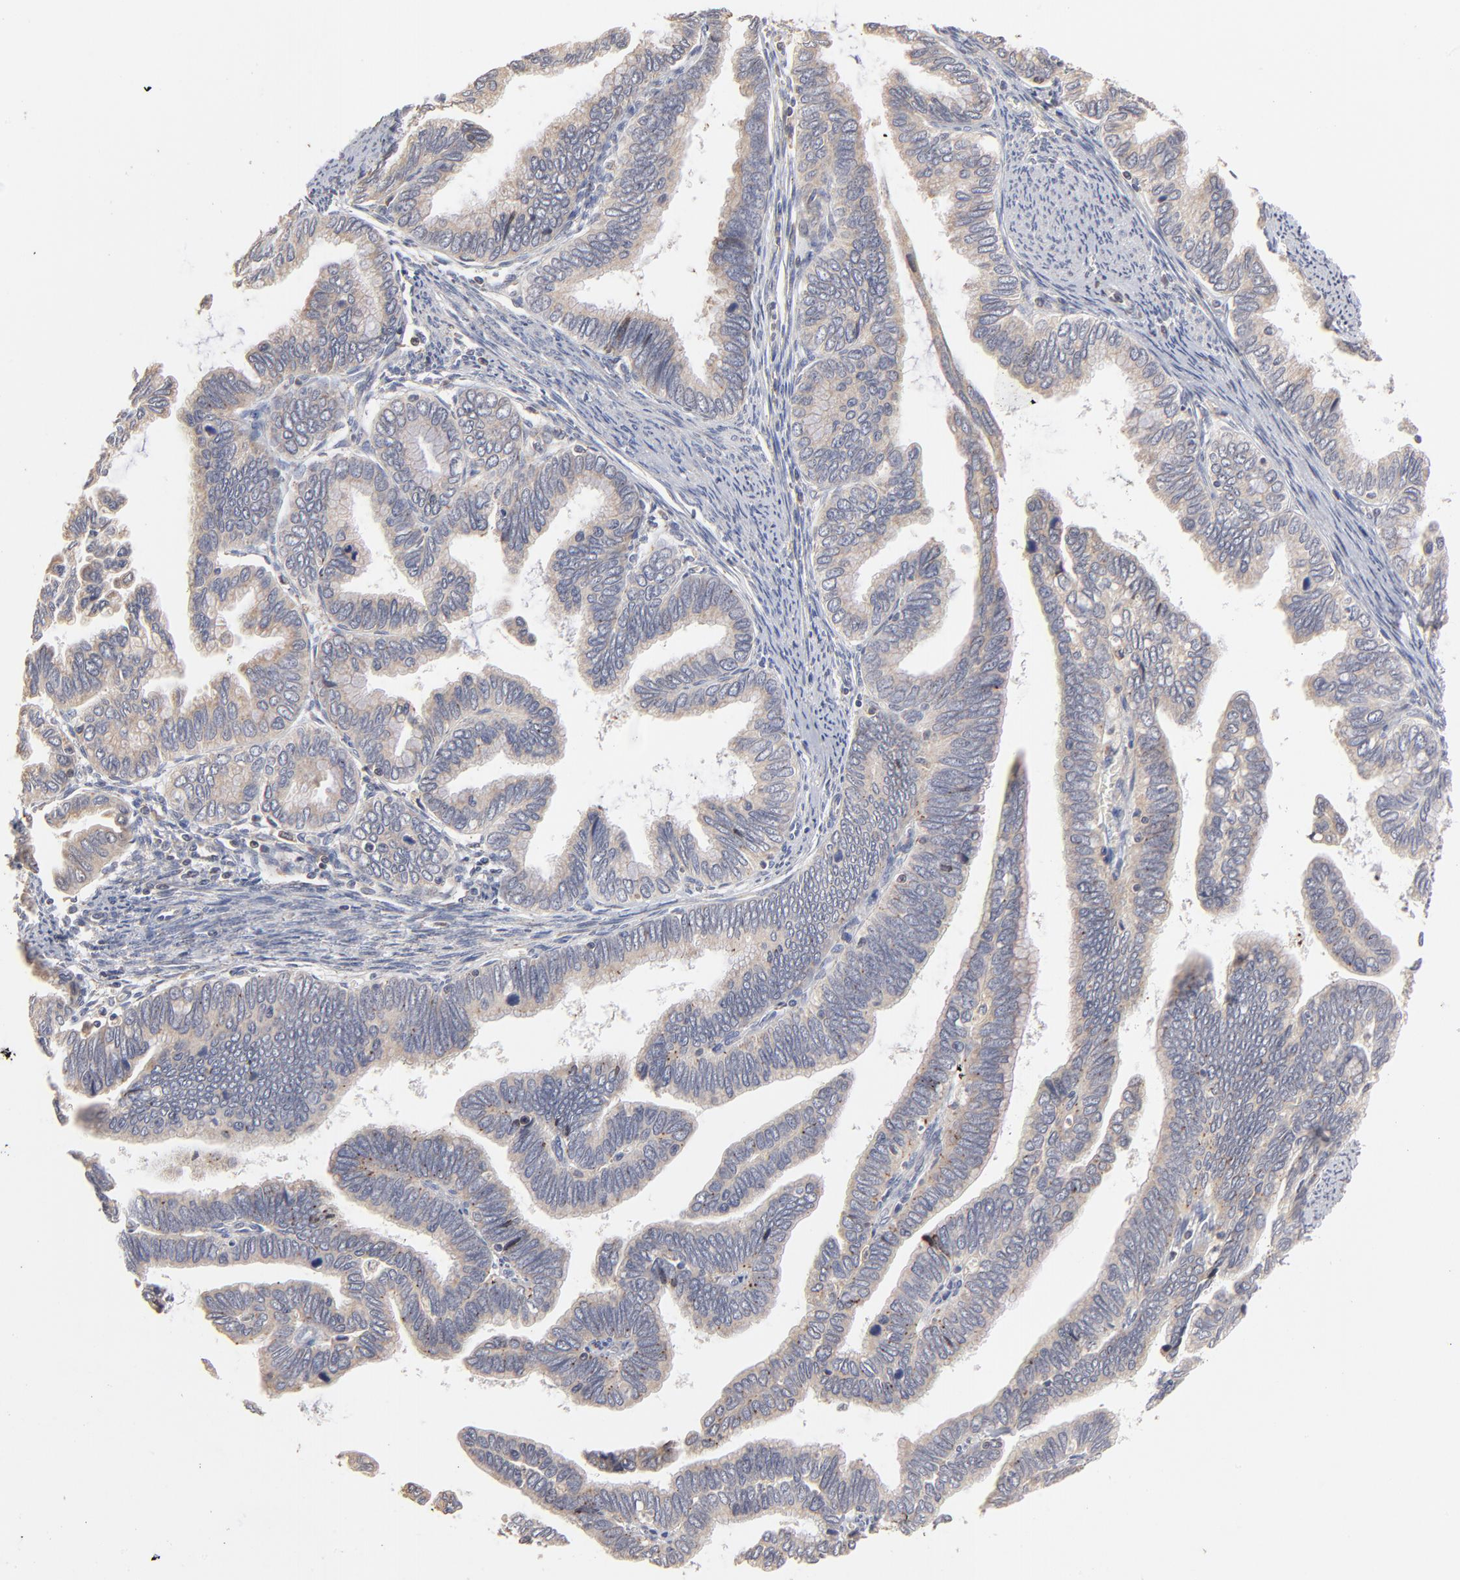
{"staining": {"intensity": "weak", "quantity": "<25%", "location": "cytoplasmic/membranous"}, "tissue": "cervical cancer", "cell_type": "Tumor cells", "image_type": "cancer", "snomed": [{"axis": "morphology", "description": "Adenocarcinoma, NOS"}, {"axis": "topography", "description": "Cervix"}], "caption": "IHC image of human adenocarcinoma (cervical) stained for a protein (brown), which displays no positivity in tumor cells. (Stains: DAB immunohistochemistry (IHC) with hematoxylin counter stain, Microscopy: brightfield microscopy at high magnification).", "gene": "RNF213", "patient": {"sex": "female", "age": 49}}